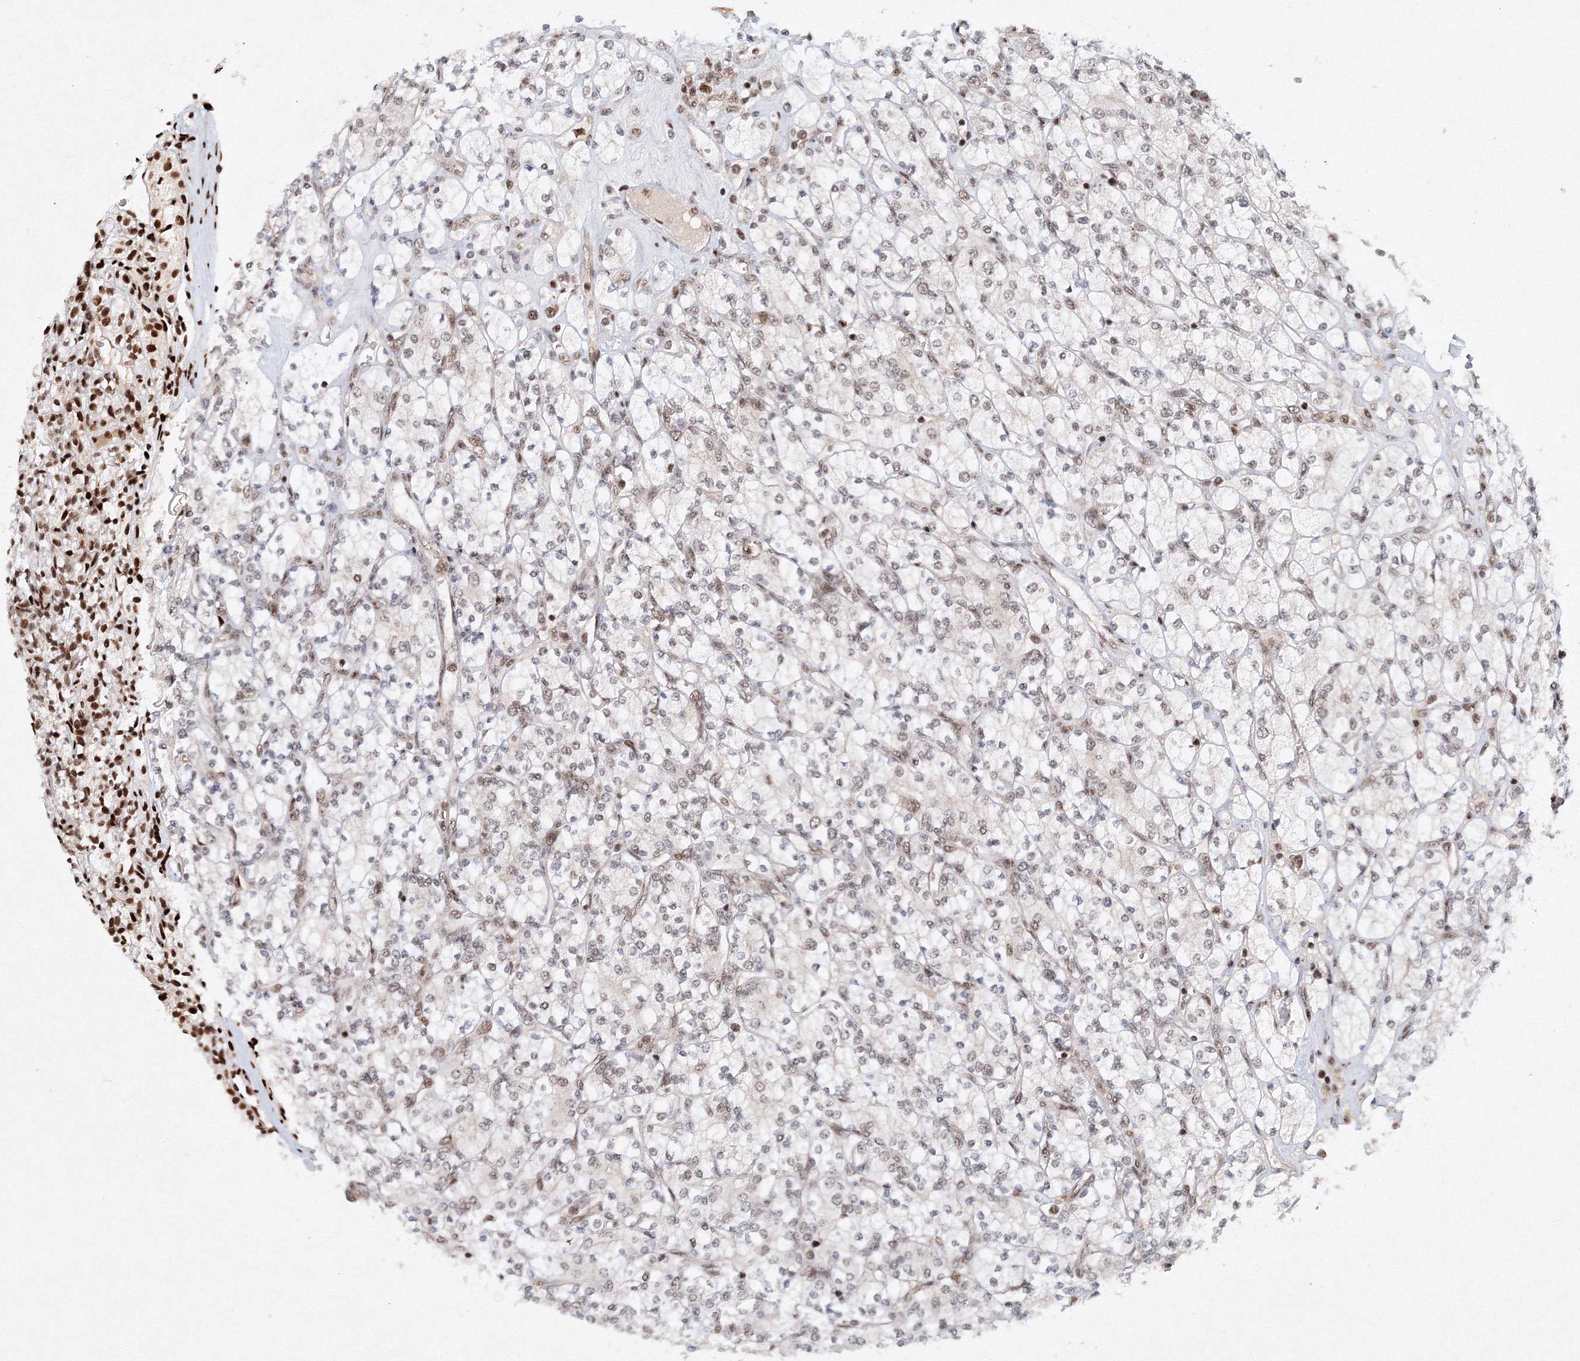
{"staining": {"intensity": "moderate", "quantity": "25%-75%", "location": "nuclear"}, "tissue": "renal cancer", "cell_type": "Tumor cells", "image_type": "cancer", "snomed": [{"axis": "morphology", "description": "Adenocarcinoma, NOS"}, {"axis": "topography", "description": "Kidney"}], "caption": "Brown immunohistochemical staining in renal cancer (adenocarcinoma) reveals moderate nuclear positivity in about 25%-75% of tumor cells. The staining is performed using DAB brown chromogen to label protein expression. The nuclei are counter-stained blue using hematoxylin.", "gene": "SNRPC", "patient": {"sex": "male", "age": 77}}